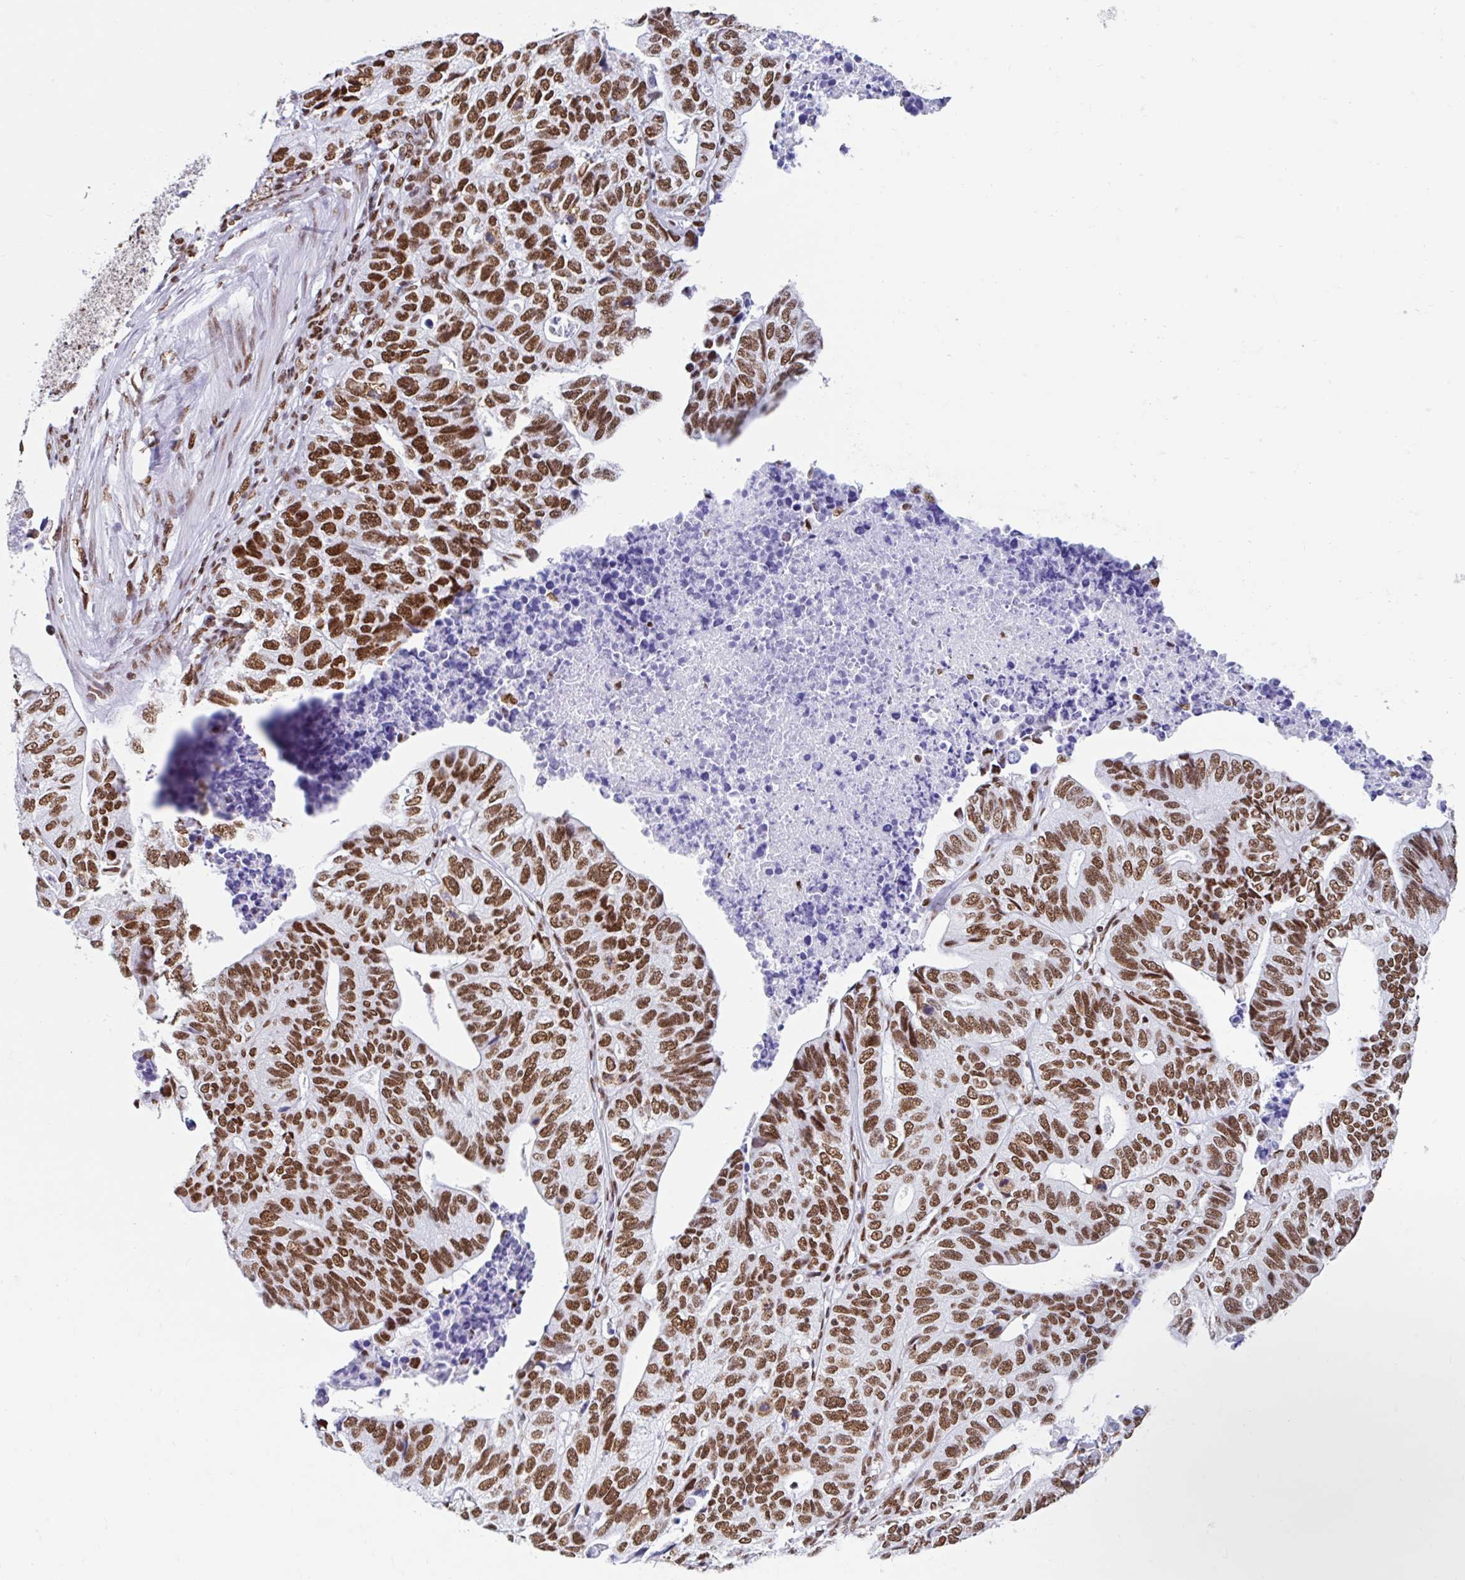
{"staining": {"intensity": "moderate", "quantity": ">75%", "location": "nuclear"}, "tissue": "stomach cancer", "cell_type": "Tumor cells", "image_type": "cancer", "snomed": [{"axis": "morphology", "description": "Adenocarcinoma, NOS"}, {"axis": "topography", "description": "Stomach, upper"}], "caption": "Stomach cancer (adenocarcinoma) stained with a brown dye exhibits moderate nuclear positive expression in about >75% of tumor cells.", "gene": "KHDRBS1", "patient": {"sex": "female", "age": 67}}